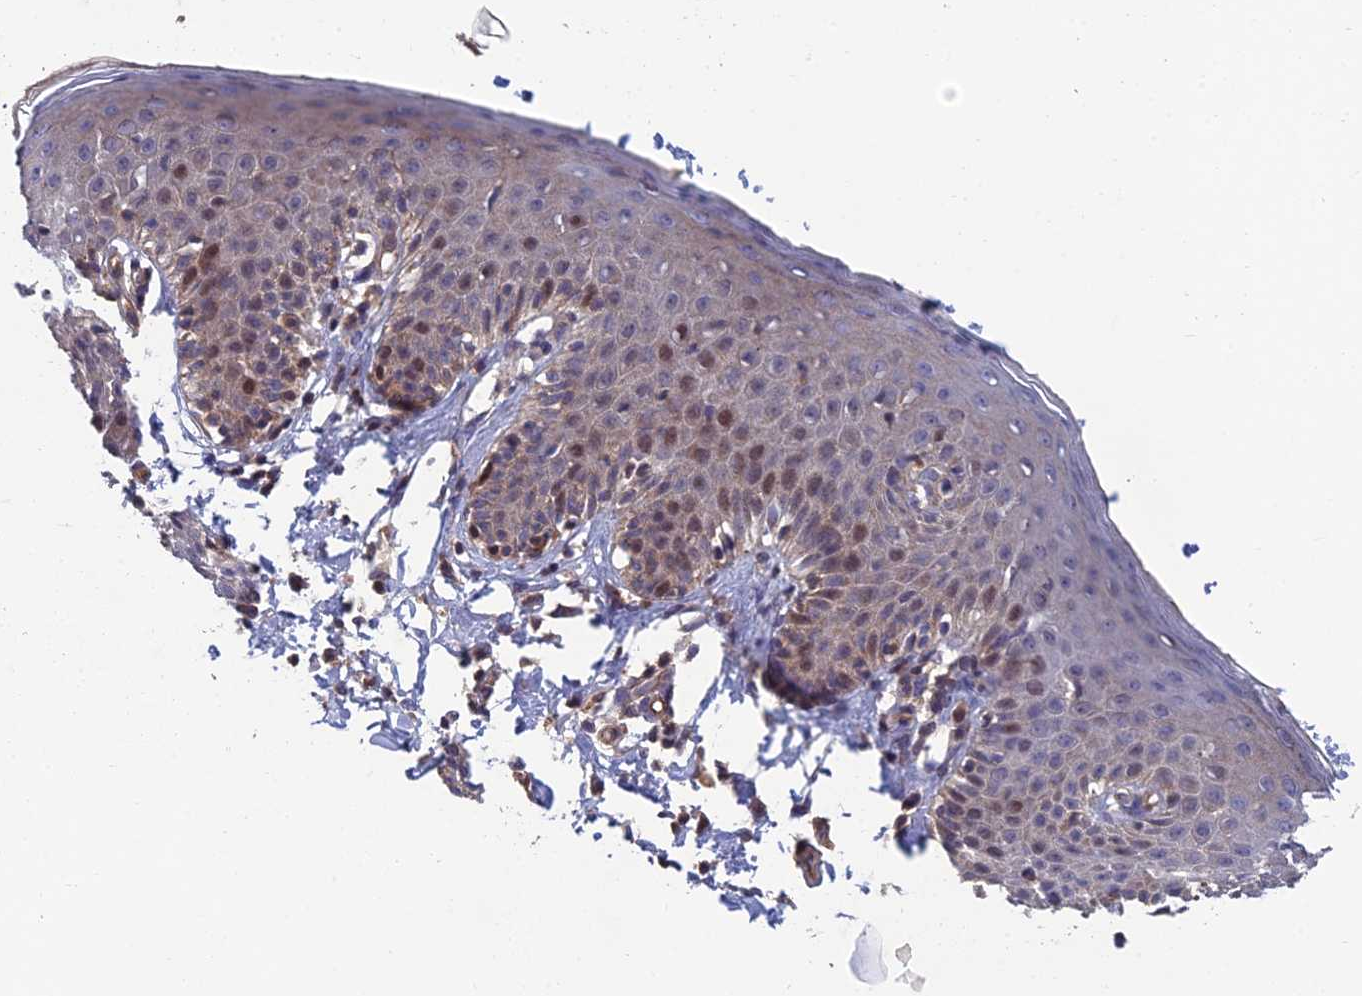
{"staining": {"intensity": "moderate", "quantity": "<25%", "location": "nuclear"}, "tissue": "skin", "cell_type": "Epidermal cells", "image_type": "normal", "snomed": [{"axis": "morphology", "description": "Normal tissue, NOS"}, {"axis": "topography", "description": "Vulva"}], "caption": "The histopathology image shows immunohistochemical staining of normal skin. There is moderate nuclear staining is present in about <25% of epidermal cells. The staining was performed using DAB (3,3'-diaminobenzidine) to visualize the protein expression in brown, while the nuclei were stained in blue with hematoxylin (Magnification: 20x).", "gene": "USP37", "patient": {"sex": "female", "age": 66}}